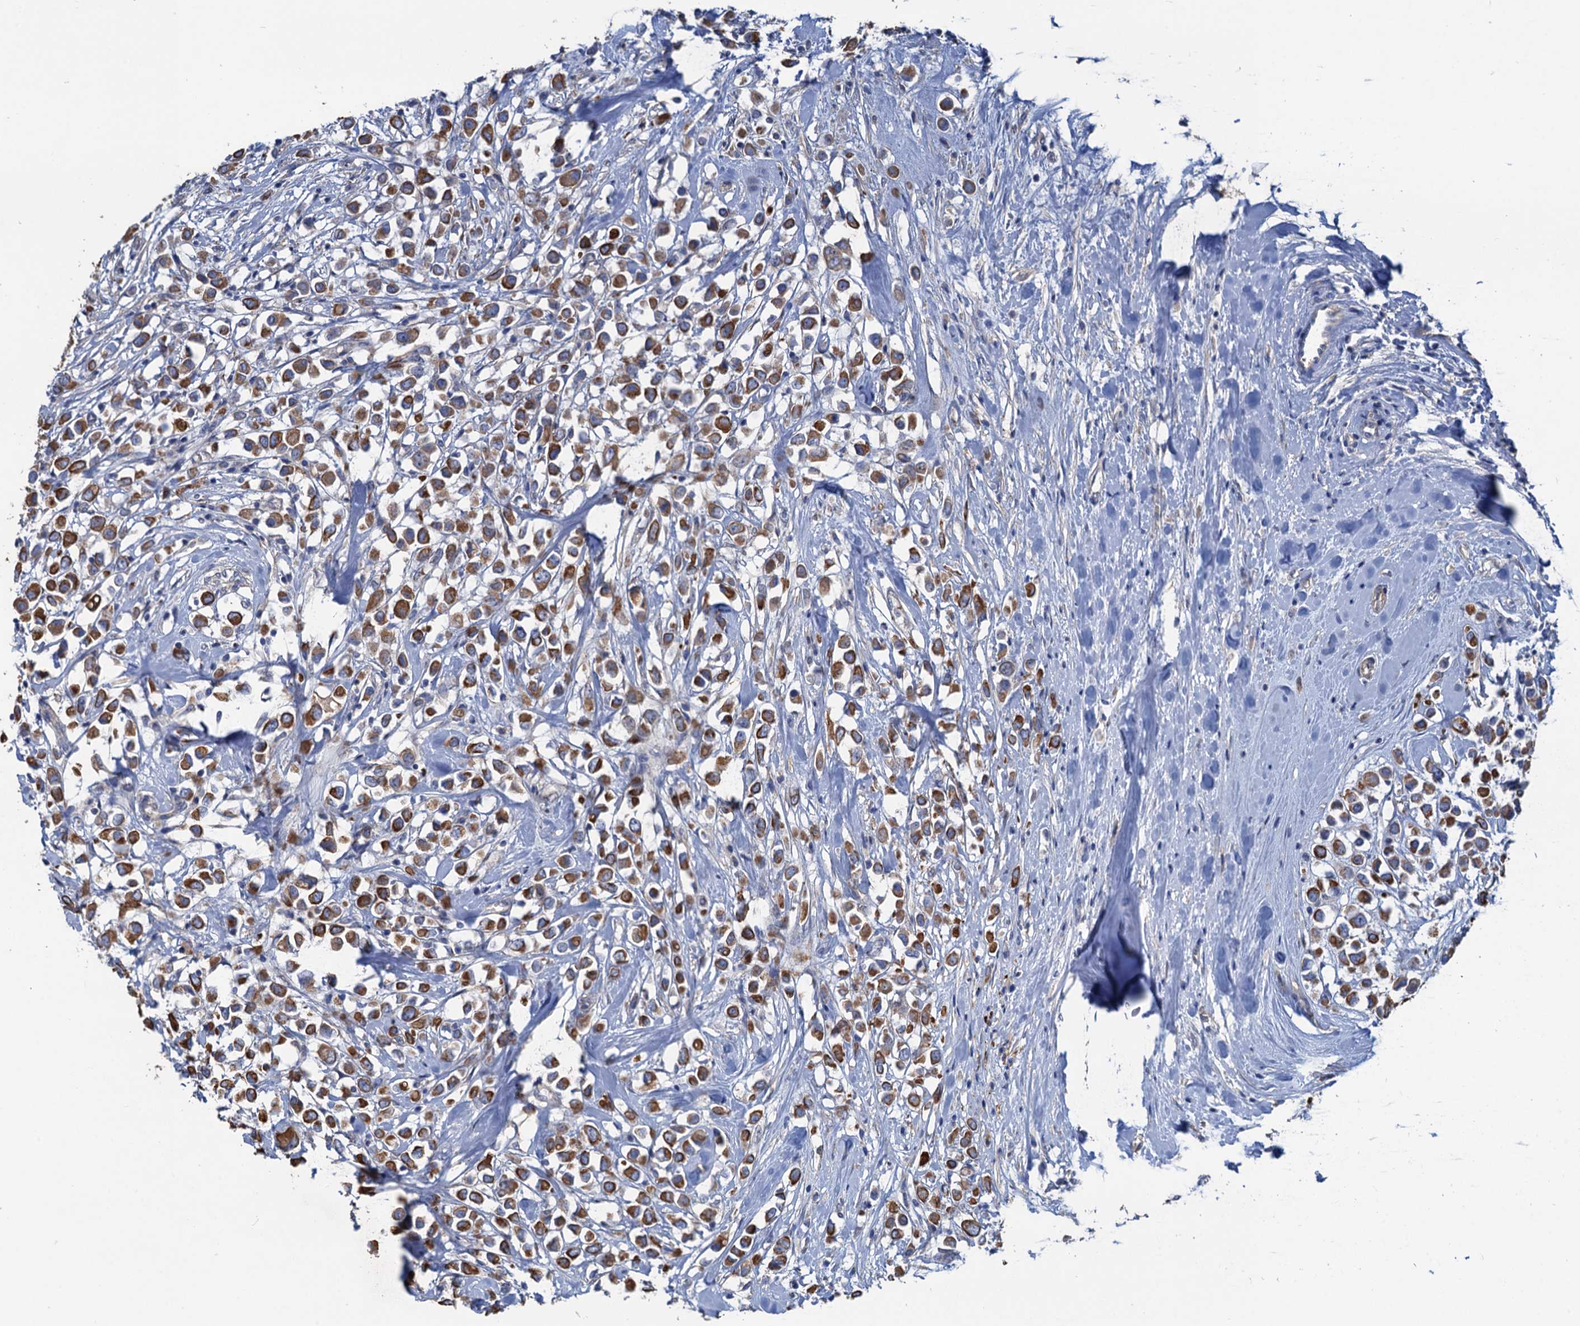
{"staining": {"intensity": "strong", "quantity": ">75%", "location": "cytoplasmic/membranous"}, "tissue": "breast cancer", "cell_type": "Tumor cells", "image_type": "cancer", "snomed": [{"axis": "morphology", "description": "Duct carcinoma"}, {"axis": "topography", "description": "Breast"}], "caption": "High-magnification brightfield microscopy of invasive ductal carcinoma (breast) stained with DAB (brown) and counterstained with hematoxylin (blue). tumor cells exhibit strong cytoplasmic/membranous positivity is seen in approximately>75% of cells.", "gene": "SMCO3", "patient": {"sex": "female", "age": 87}}